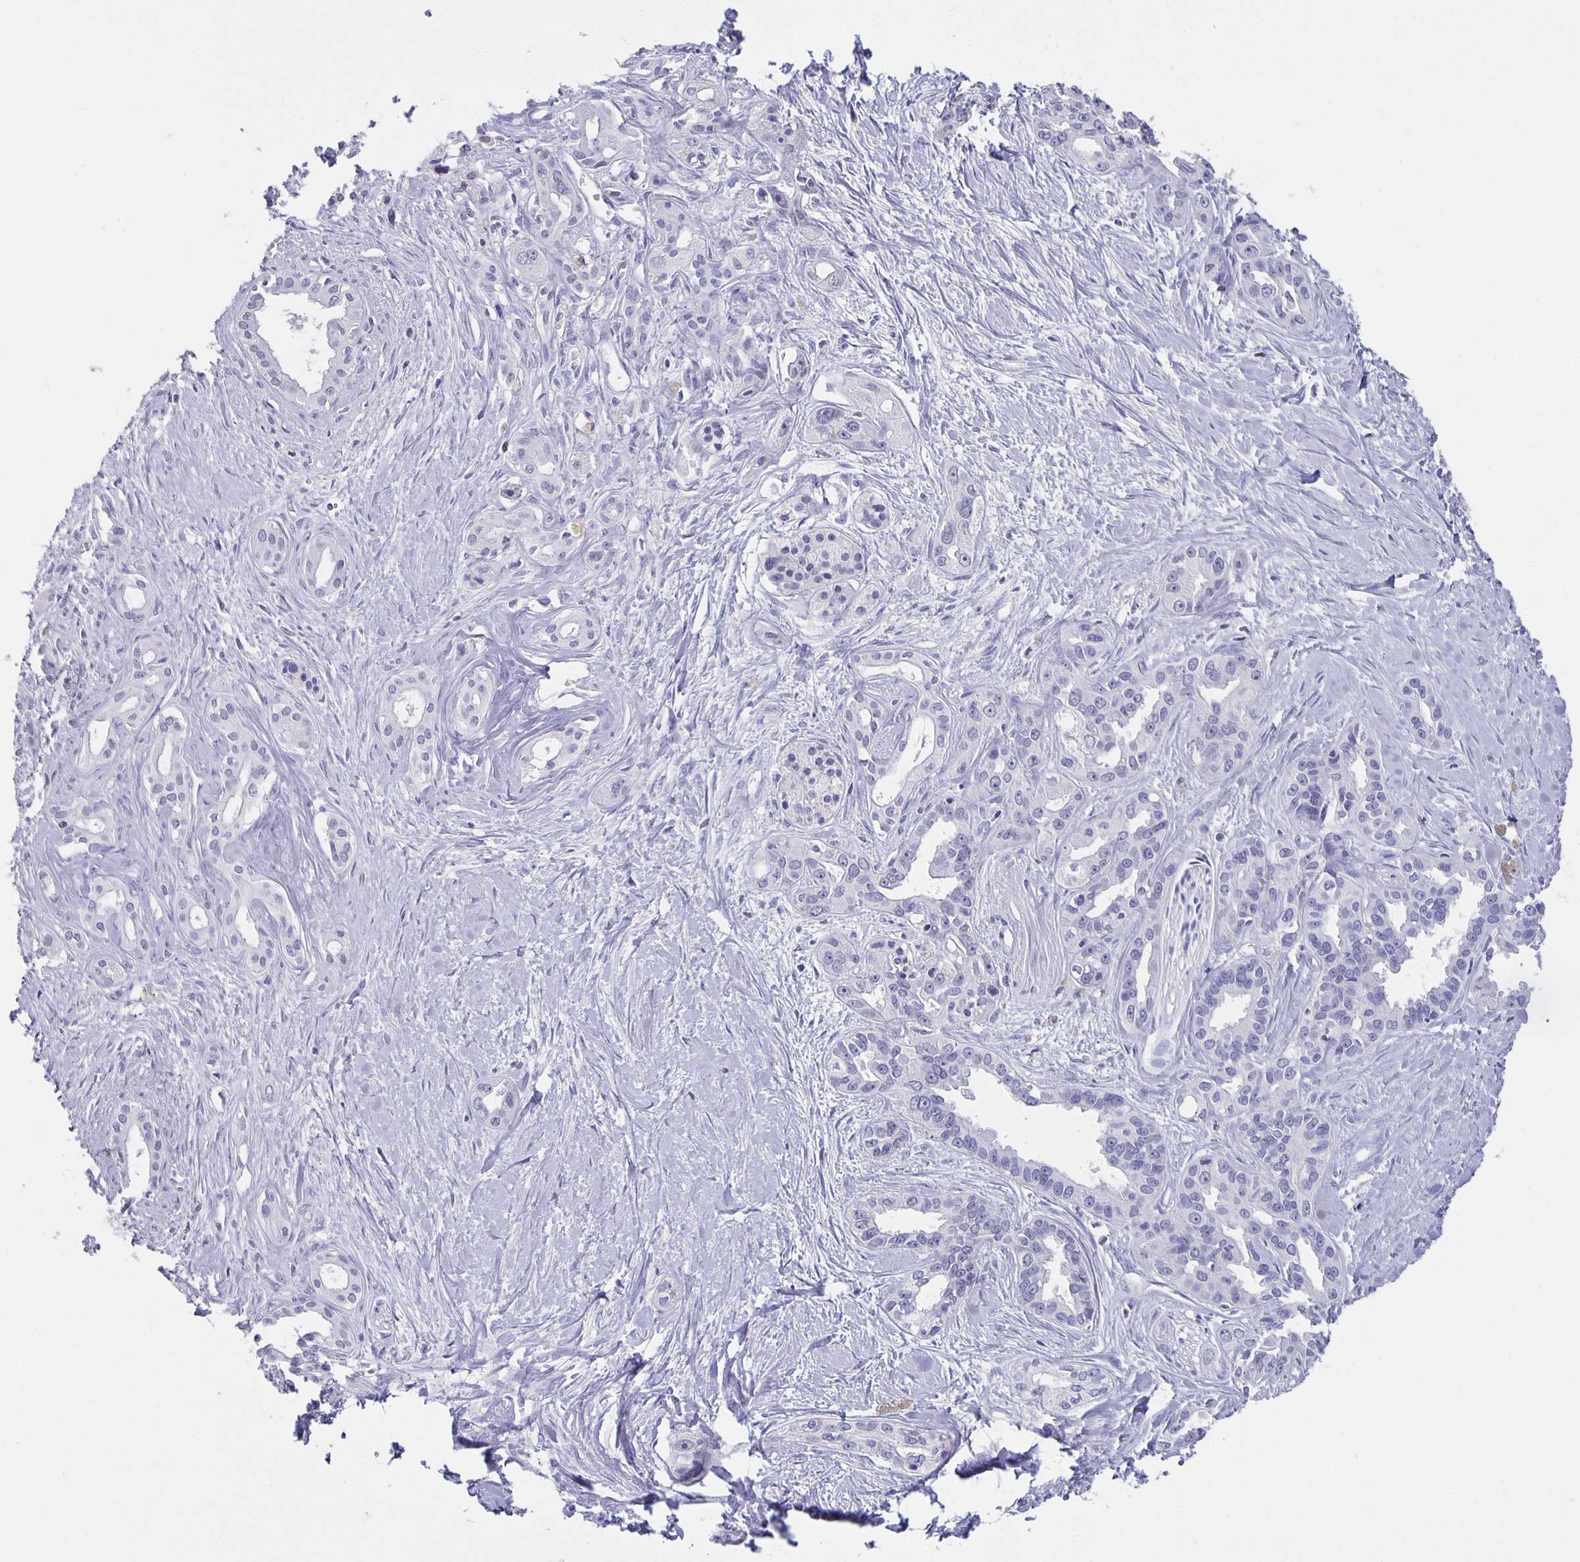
{"staining": {"intensity": "negative", "quantity": "none", "location": "none"}, "tissue": "pancreatic cancer", "cell_type": "Tumor cells", "image_type": "cancer", "snomed": [{"axis": "morphology", "description": "Adenocarcinoma, NOS"}, {"axis": "topography", "description": "Pancreas"}], "caption": "Human pancreatic adenocarcinoma stained for a protein using immunohistochemistry shows no positivity in tumor cells.", "gene": "SATB2", "patient": {"sex": "female", "age": 50}}